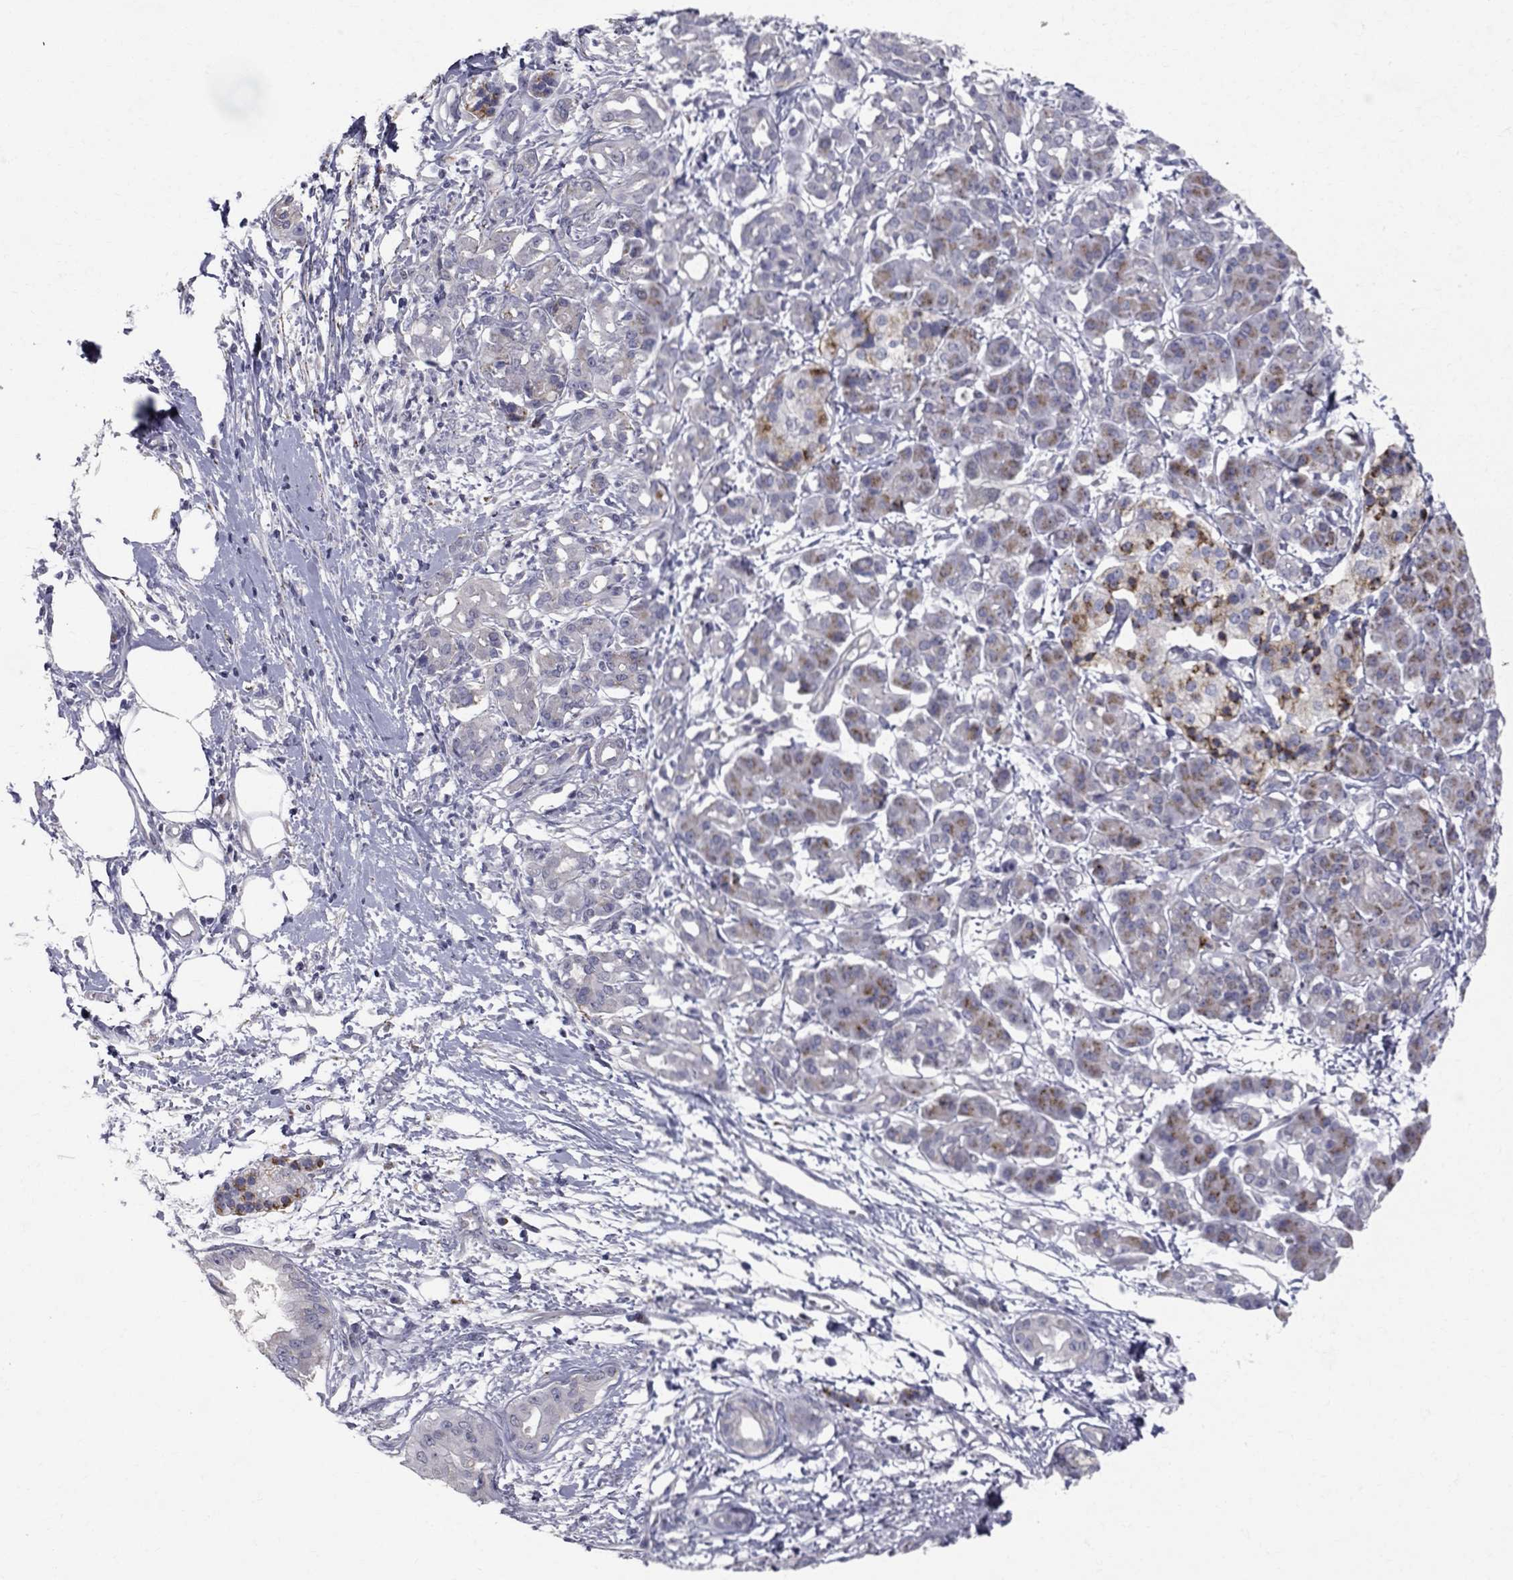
{"staining": {"intensity": "moderate", "quantity": "25%-75%", "location": "cytoplasmic/membranous"}, "tissue": "pancreatic cancer", "cell_type": "Tumor cells", "image_type": "cancer", "snomed": [{"axis": "morphology", "description": "Adenocarcinoma, NOS"}, {"axis": "topography", "description": "Pancreas"}], "caption": "High-power microscopy captured an immunohistochemistry image of pancreatic cancer, revealing moderate cytoplasmic/membranous staining in about 25%-75% of tumor cells. (Stains: DAB in brown, nuclei in blue, Microscopy: brightfield microscopy at high magnification).", "gene": "CLIC6", "patient": {"sex": "male", "age": 72}}